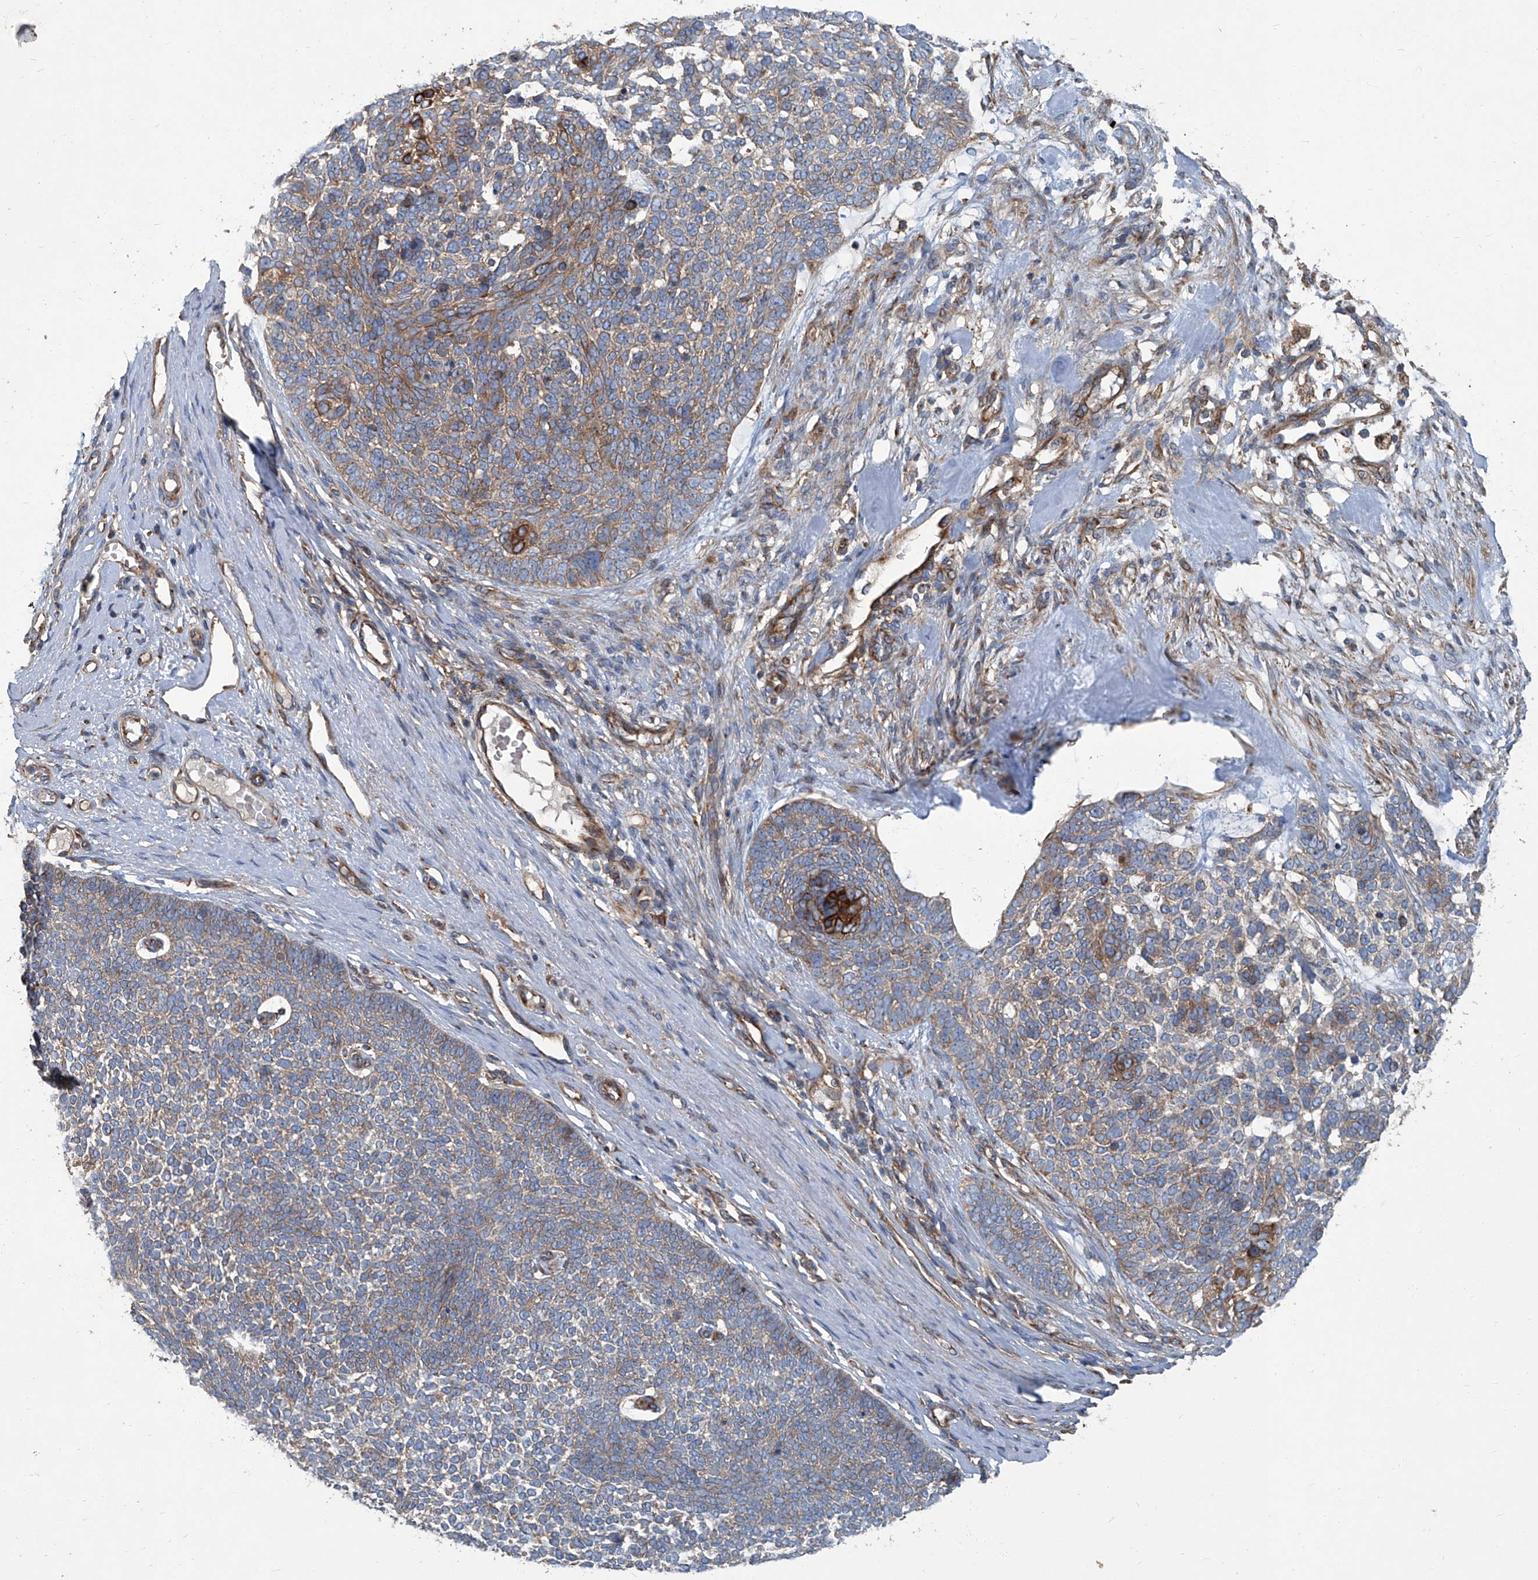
{"staining": {"intensity": "weak", "quantity": "25%-75%", "location": "cytoplasmic/membranous"}, "tissue": "skin cancer", "cell_type": "Tumor cells", "image_type": "cancer", "snomed": [{"axis": "morphology", "description": "Basal cell carcinoma"}, {"axis": "topography", "description": "Skin"}], "caption": "Immunohistochemistry (IHC) of basal cell carcinoma (skin) shows low levels of weak cytoplasmic/membranous expression in about 25%-75% of tumor cells. The staining is performed using DAB (3,3'-diaminobenzidine) brown chromogen to label protein expression. The nuclei are counter-stained blue using hematoxylin.", "gene": "PIGH", "patient": {"sex": "female", "age": 81}}